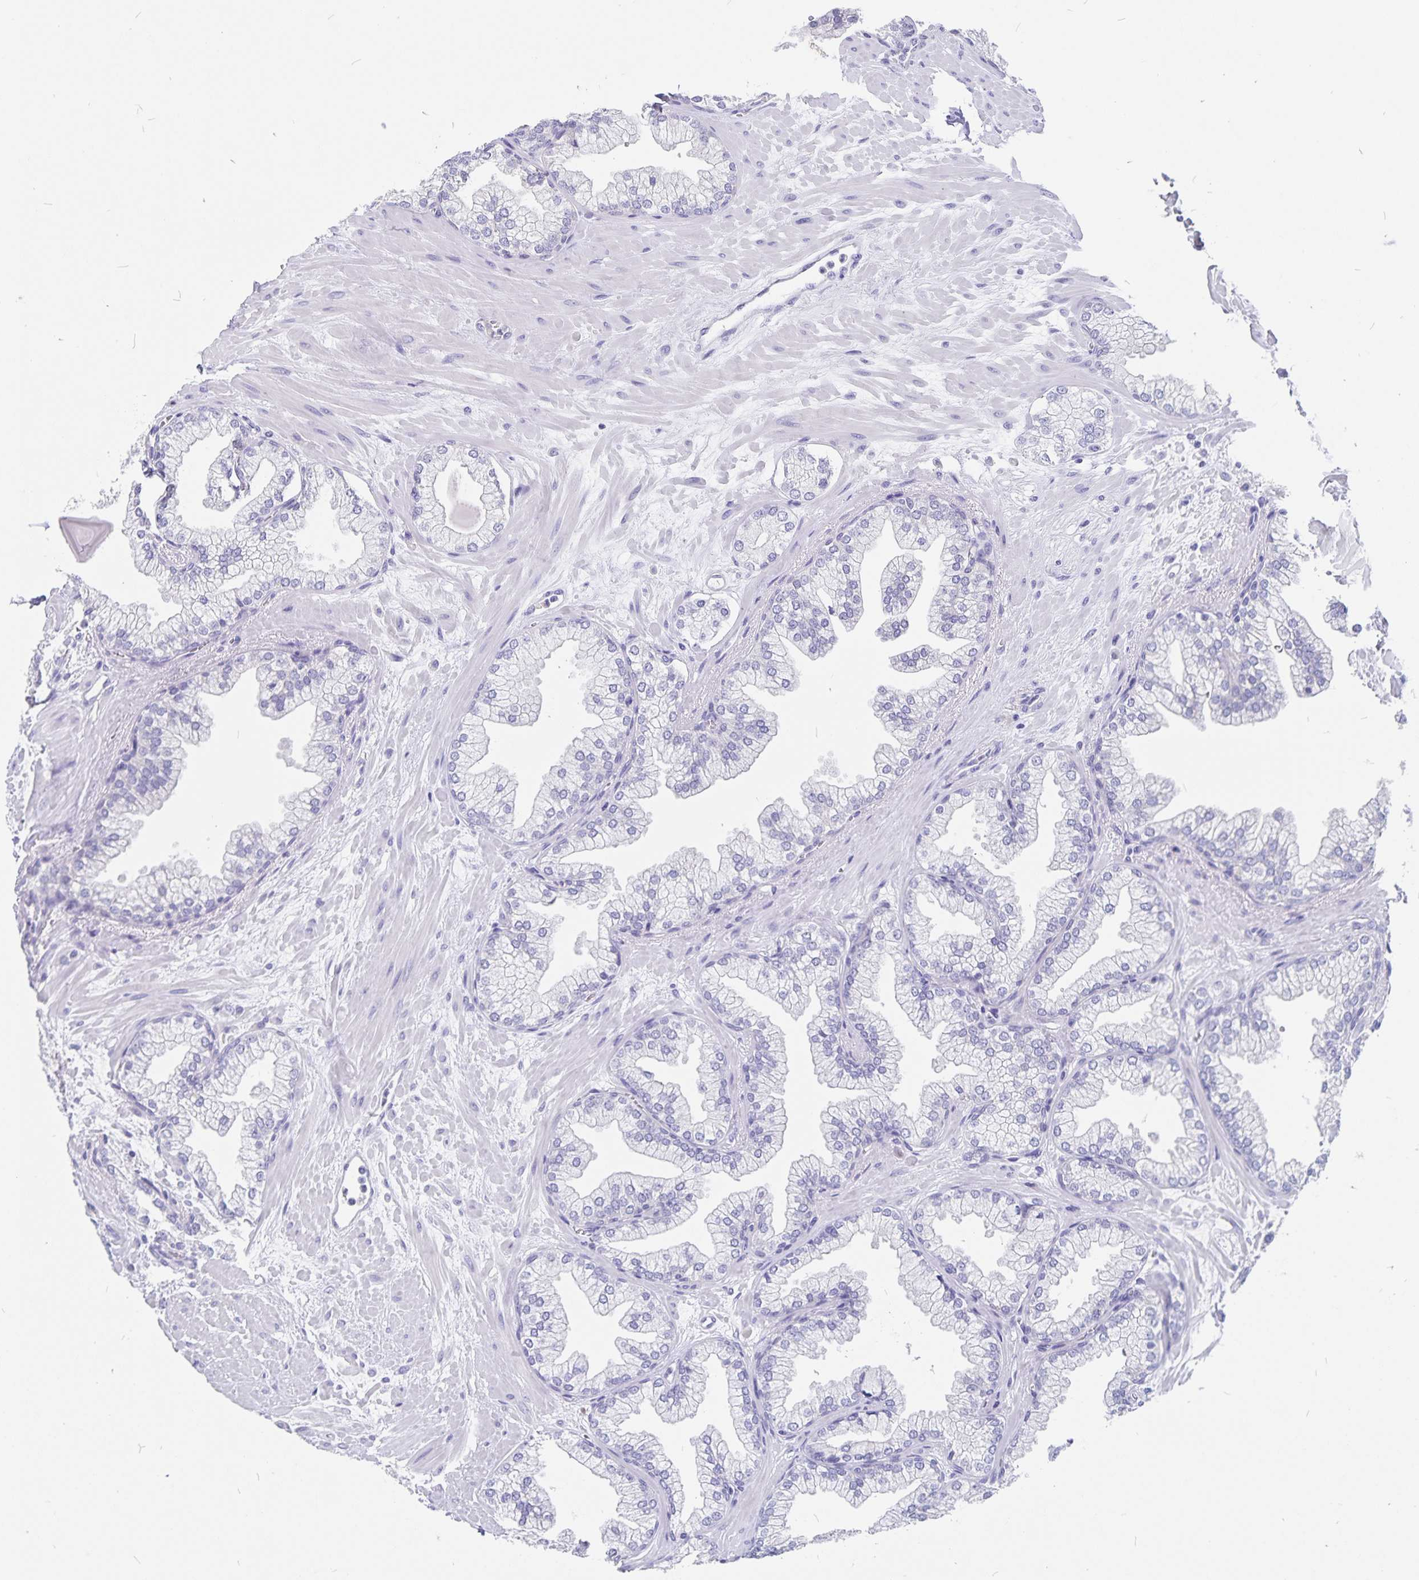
{"staining": {"intensity": "negative", "quantity": "none", "location": "none"}, "tissue": "prostate", "cell_type": "Glandular cells", "image_type": "normal", "snomed": [{"axis": "morphology", "description": "Normal tissue, NOS"}, {"axis": "topography", "description": "Prostate"}, {"axis": "topography", "description": "Peripheral nerve tissue"}], "caption": "This photomicrograph is of unremarkable prostate stained with immunohistochemistry (IHC) to label a protein in brown with the nuclei are counter-stained blue. There is no expression in glandular cells. (DAB IHC visualized using brightfield microscopy, high magnification).", "gene": "SNTN", "patient": {"sex": "male", "age": 61}}